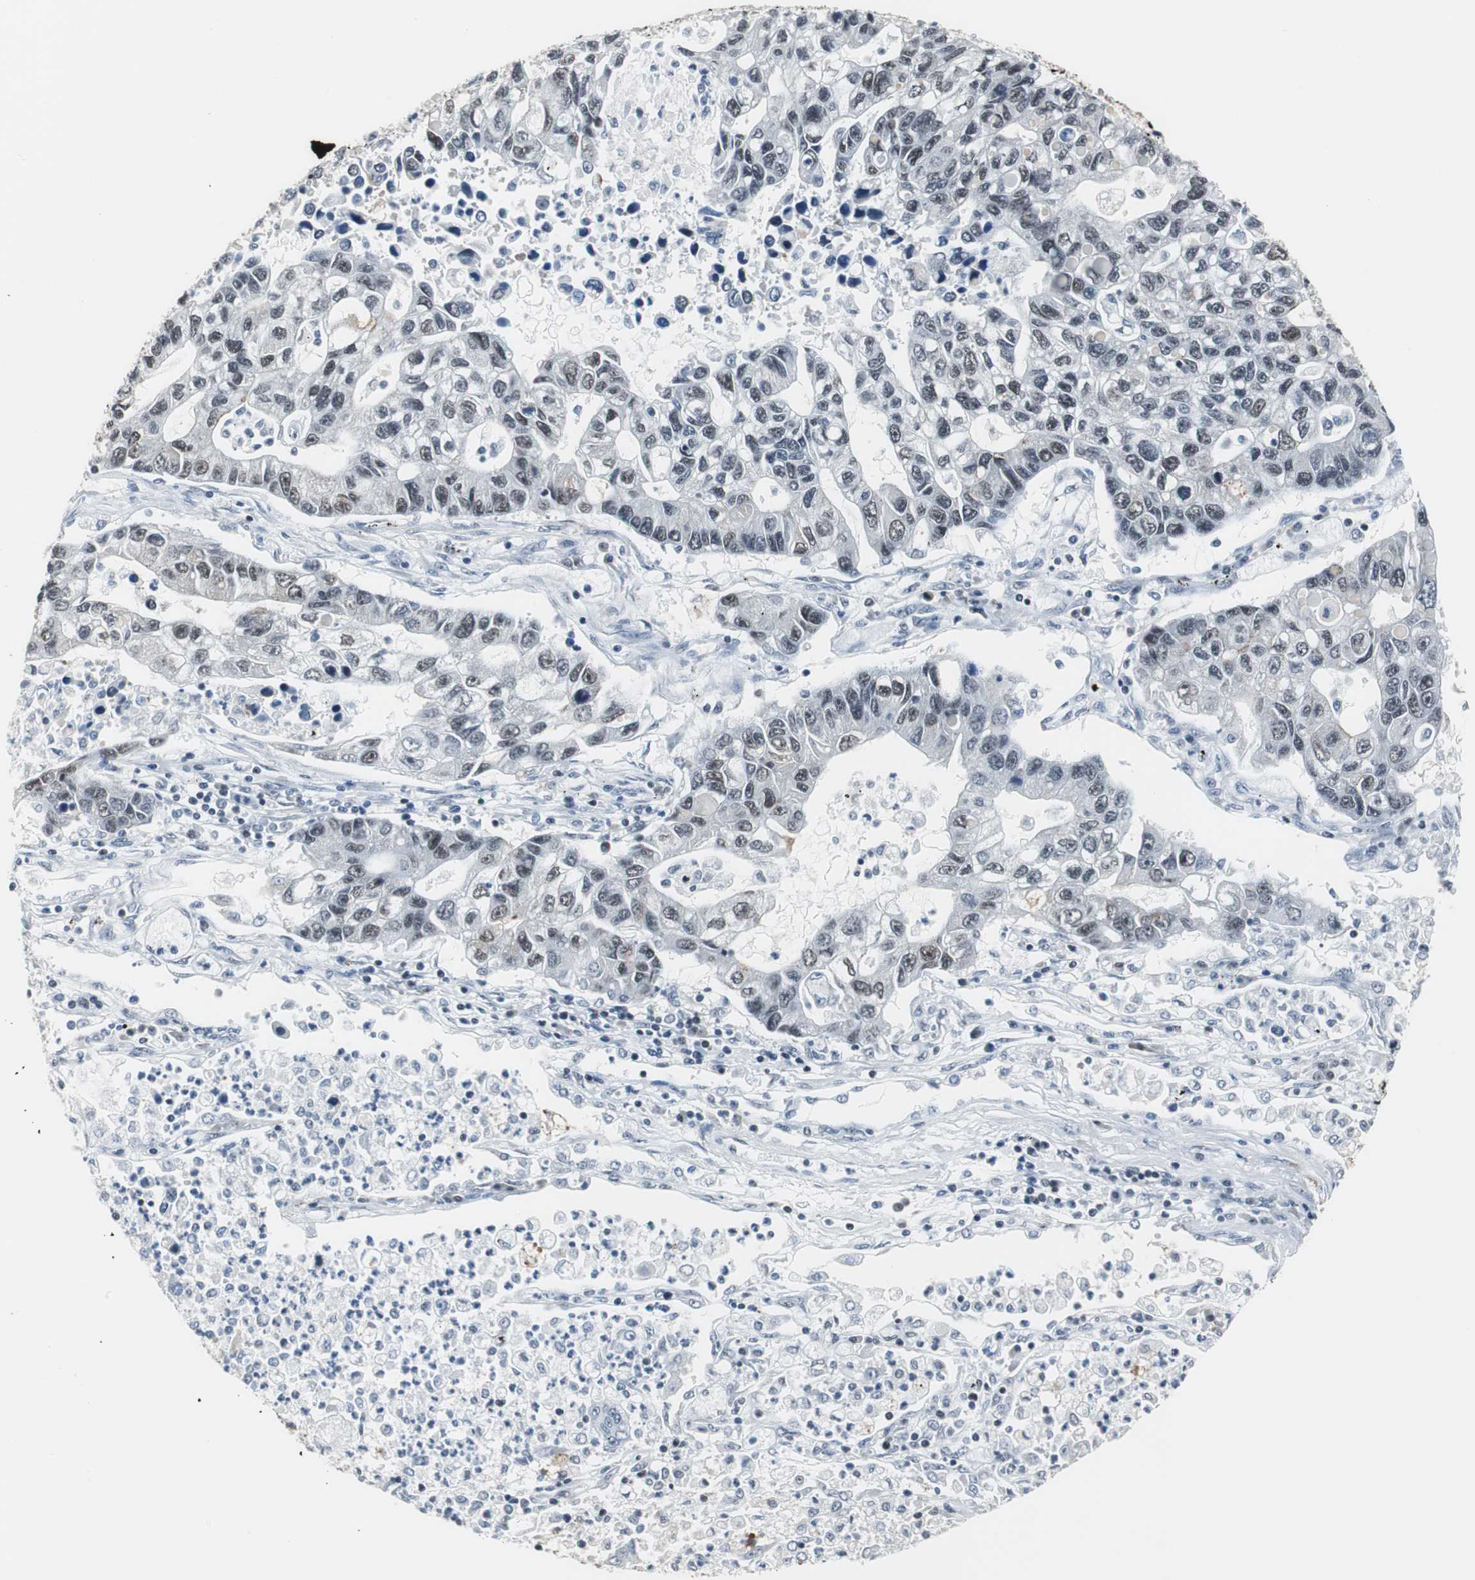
{"staining": {"intensity": "weak", "quantity": "25%-75%", "location": "nuclear"}, "tissue": "lung cancer", "cell_type": "Tumor cells", "image_type": "cancer", "snomed": [{"axis": "morphology", "description": "Adenocarcinoma, NOS"}, {"axis": "topography", "description": "Lung"}], "caption": "Human lung cancer (adenocarcinoma) stained with a brown dye demonstrates weak nuclear positive staining in approximately 25%-75% of tumor cells.", "gene": "RAD9A", "patient": {"sex": "female", "age": 51}}